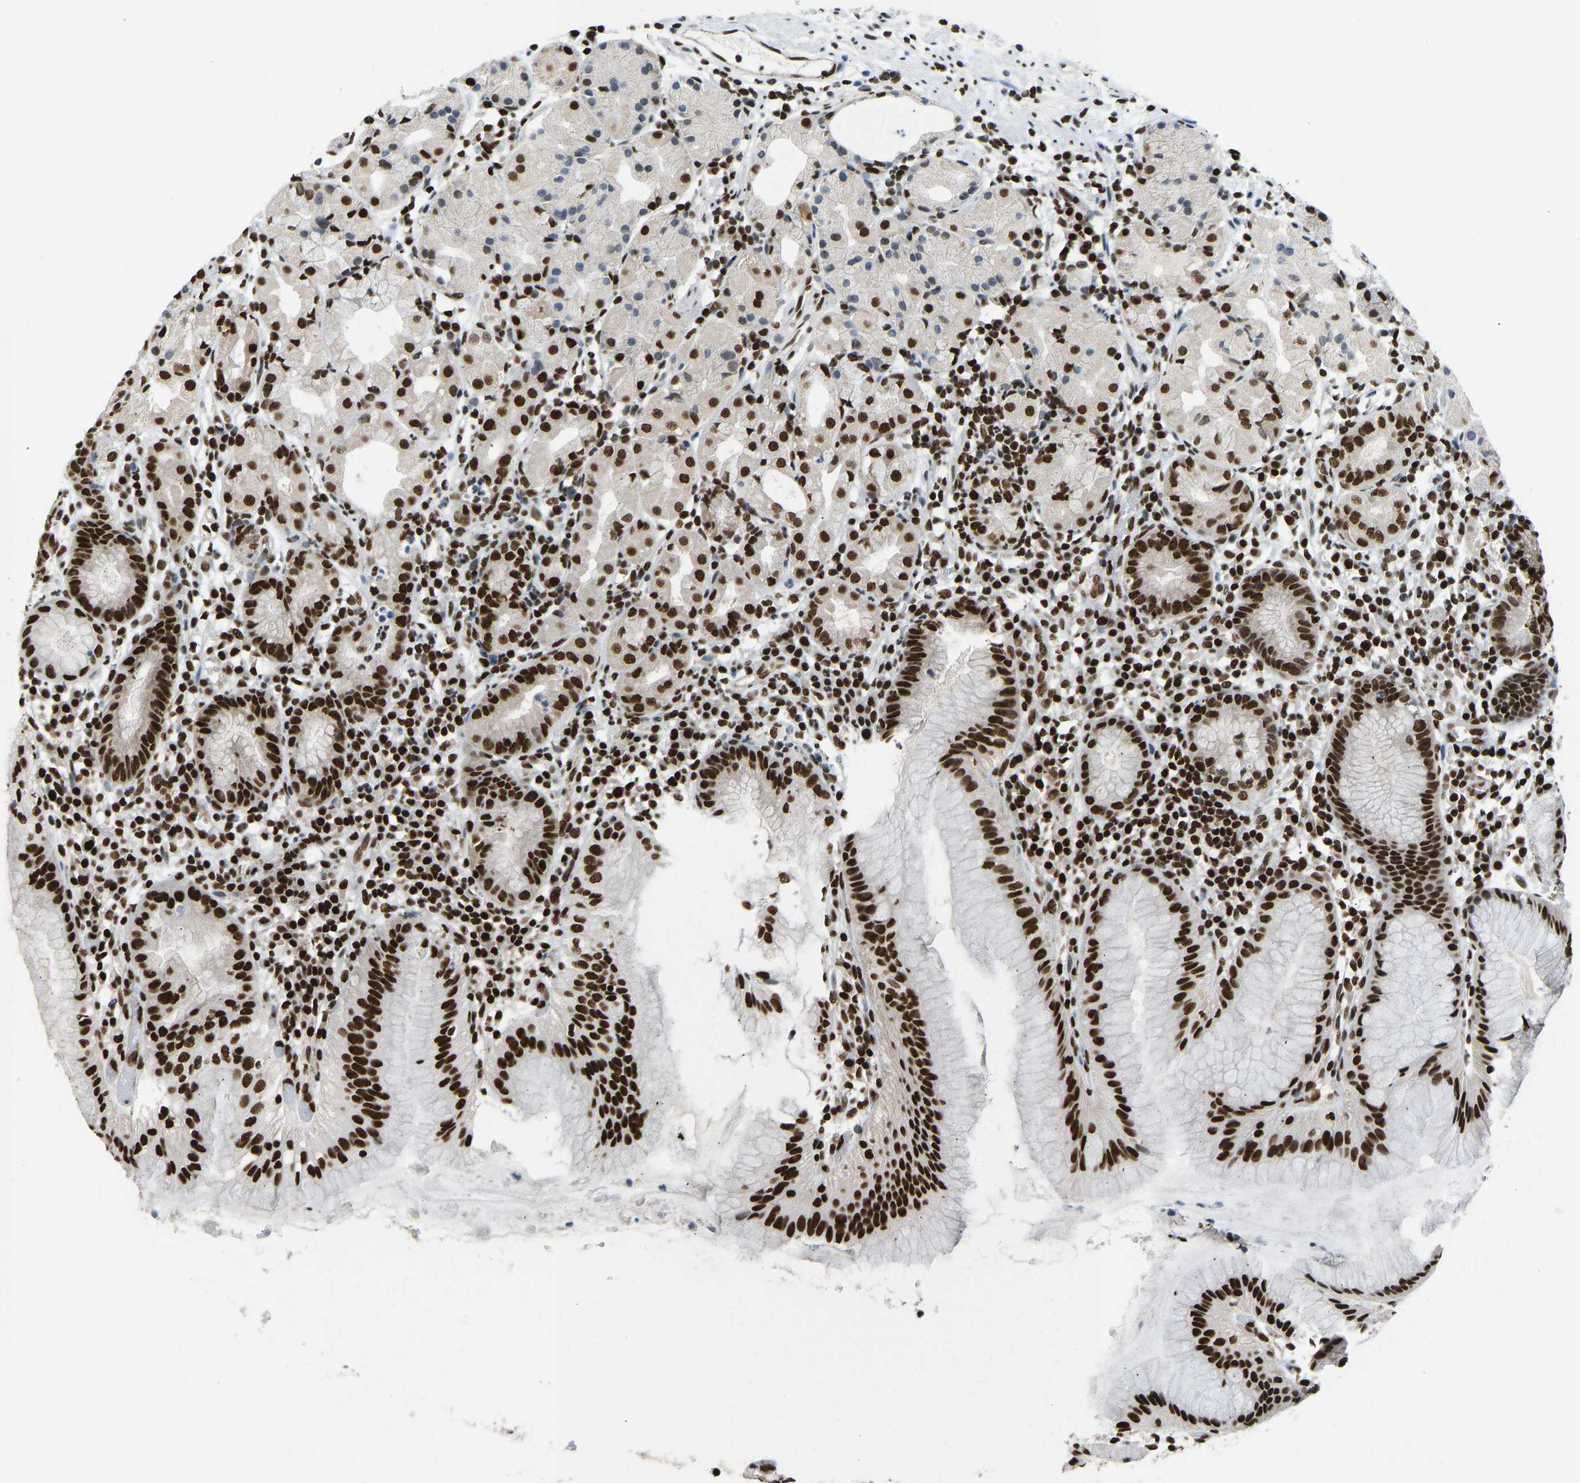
{"staining": {"intensity": "strong", "quantity": "25%-75%", "location": "nuclear"}, "tissue": "stomach", "cell_type": "Glandular cells", "image_type": "normal", "snomed": [{"axis": "morphology", "description": "Normal tissue, NOS"}, {"axis": "topography", "description": "Stomach"}, {"axis": "topography", "description": "Stomach, lower"}], "caption": "This histopathology image displays benign stomach stained with immunohistochemistry to label a protein in brown. The nuclear of glandular cells show strong positivity for the protein. Nuclei are counter-stained blue.", "gene": "ZSCAN20", "patient": {"sex": "female", "age": 75}}